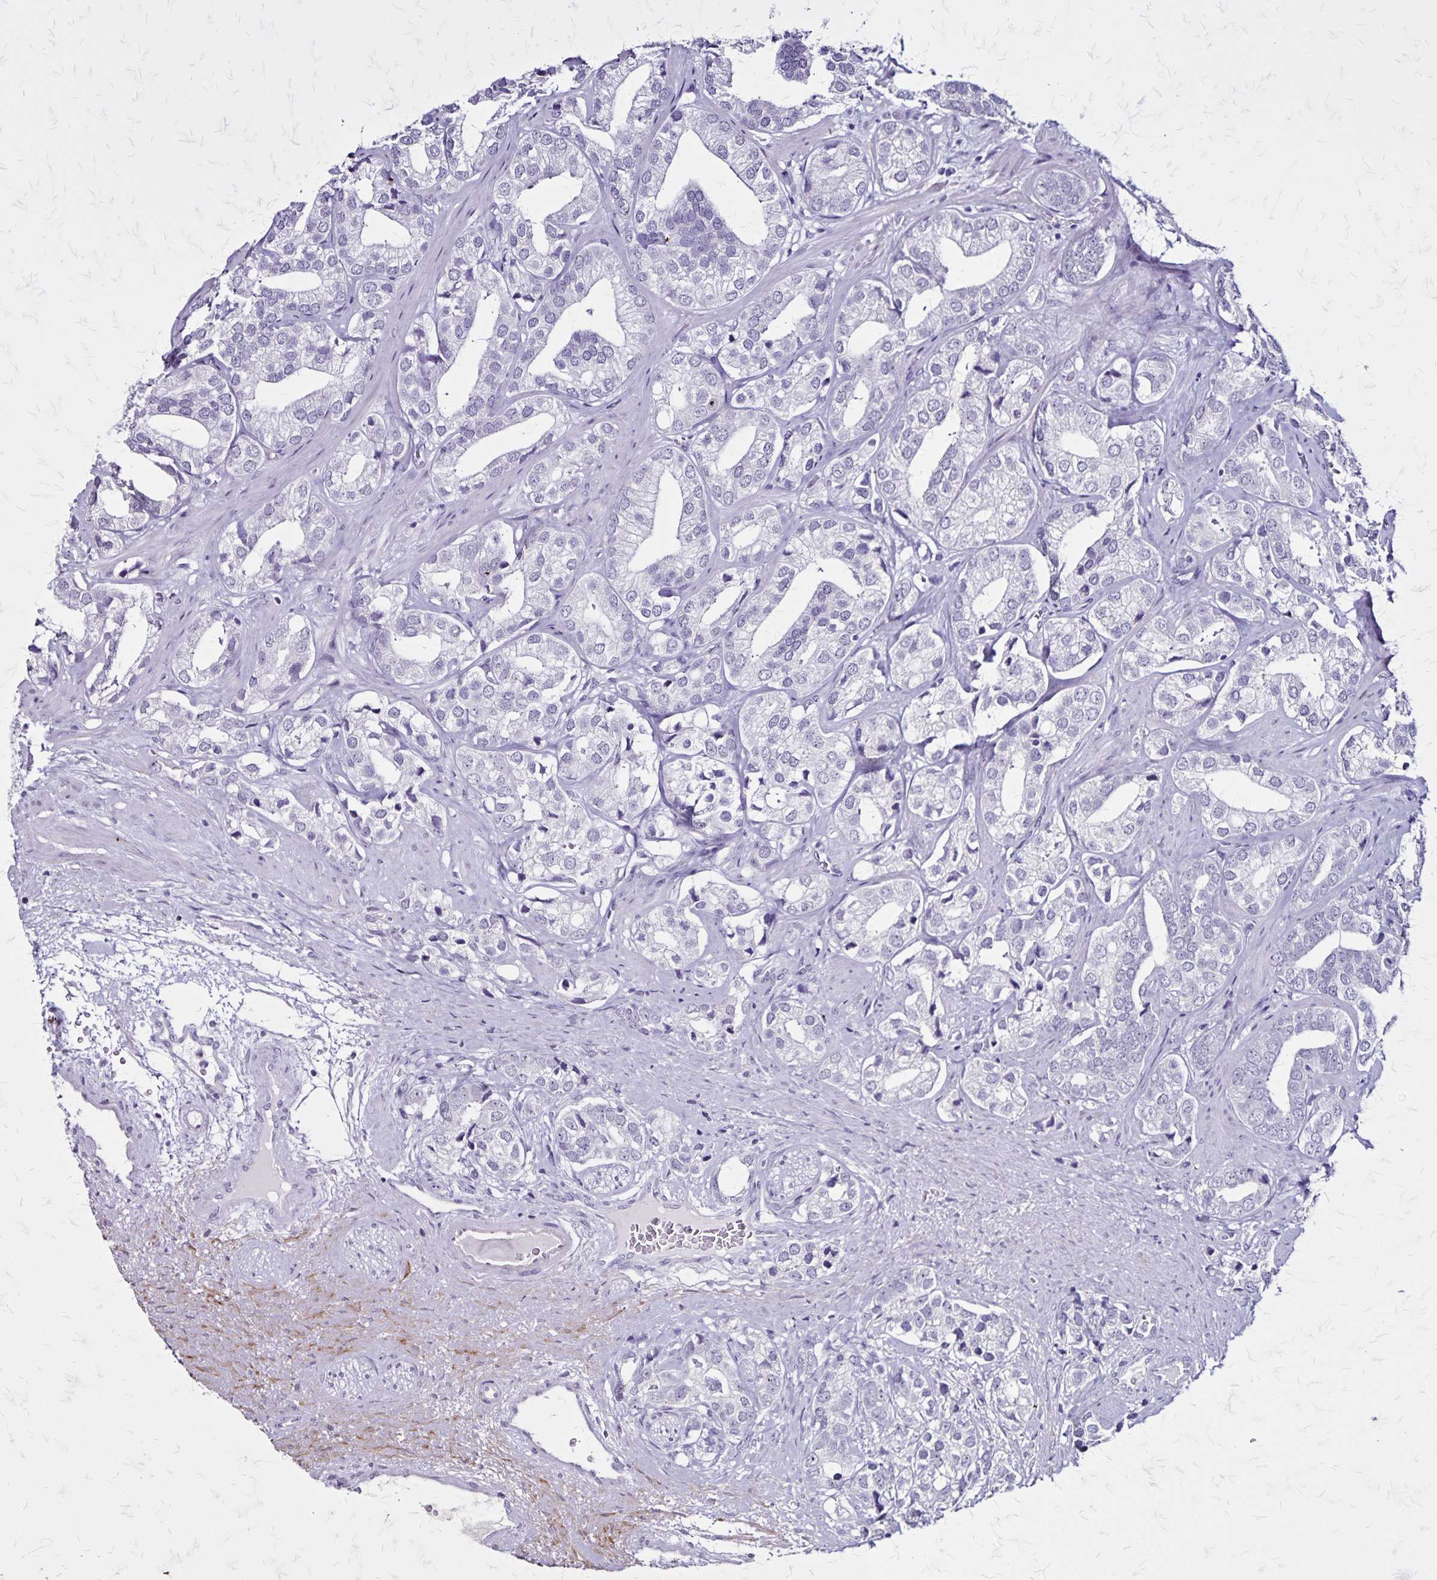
{"staining": {"intensity": "negative", "quantity": "none", "location": "none"}, "tissue": "prostate cancer", "cell_type": "Tumor cells", "image_type": "cancer", "snomed": [{"axis": "morphology", "description": "Adenocarcinoma, High grade"}, {"axis": "topography", "description": "Prostate"}], "caption": "High power microscopy photomicrograph of an IHC micrograph of prostate cancer (high-grade adenocarcinoma), revealing no significant staining in tumor cells.", "gene": "KRT2", "patient": {"sex": "male", "age": 58}}